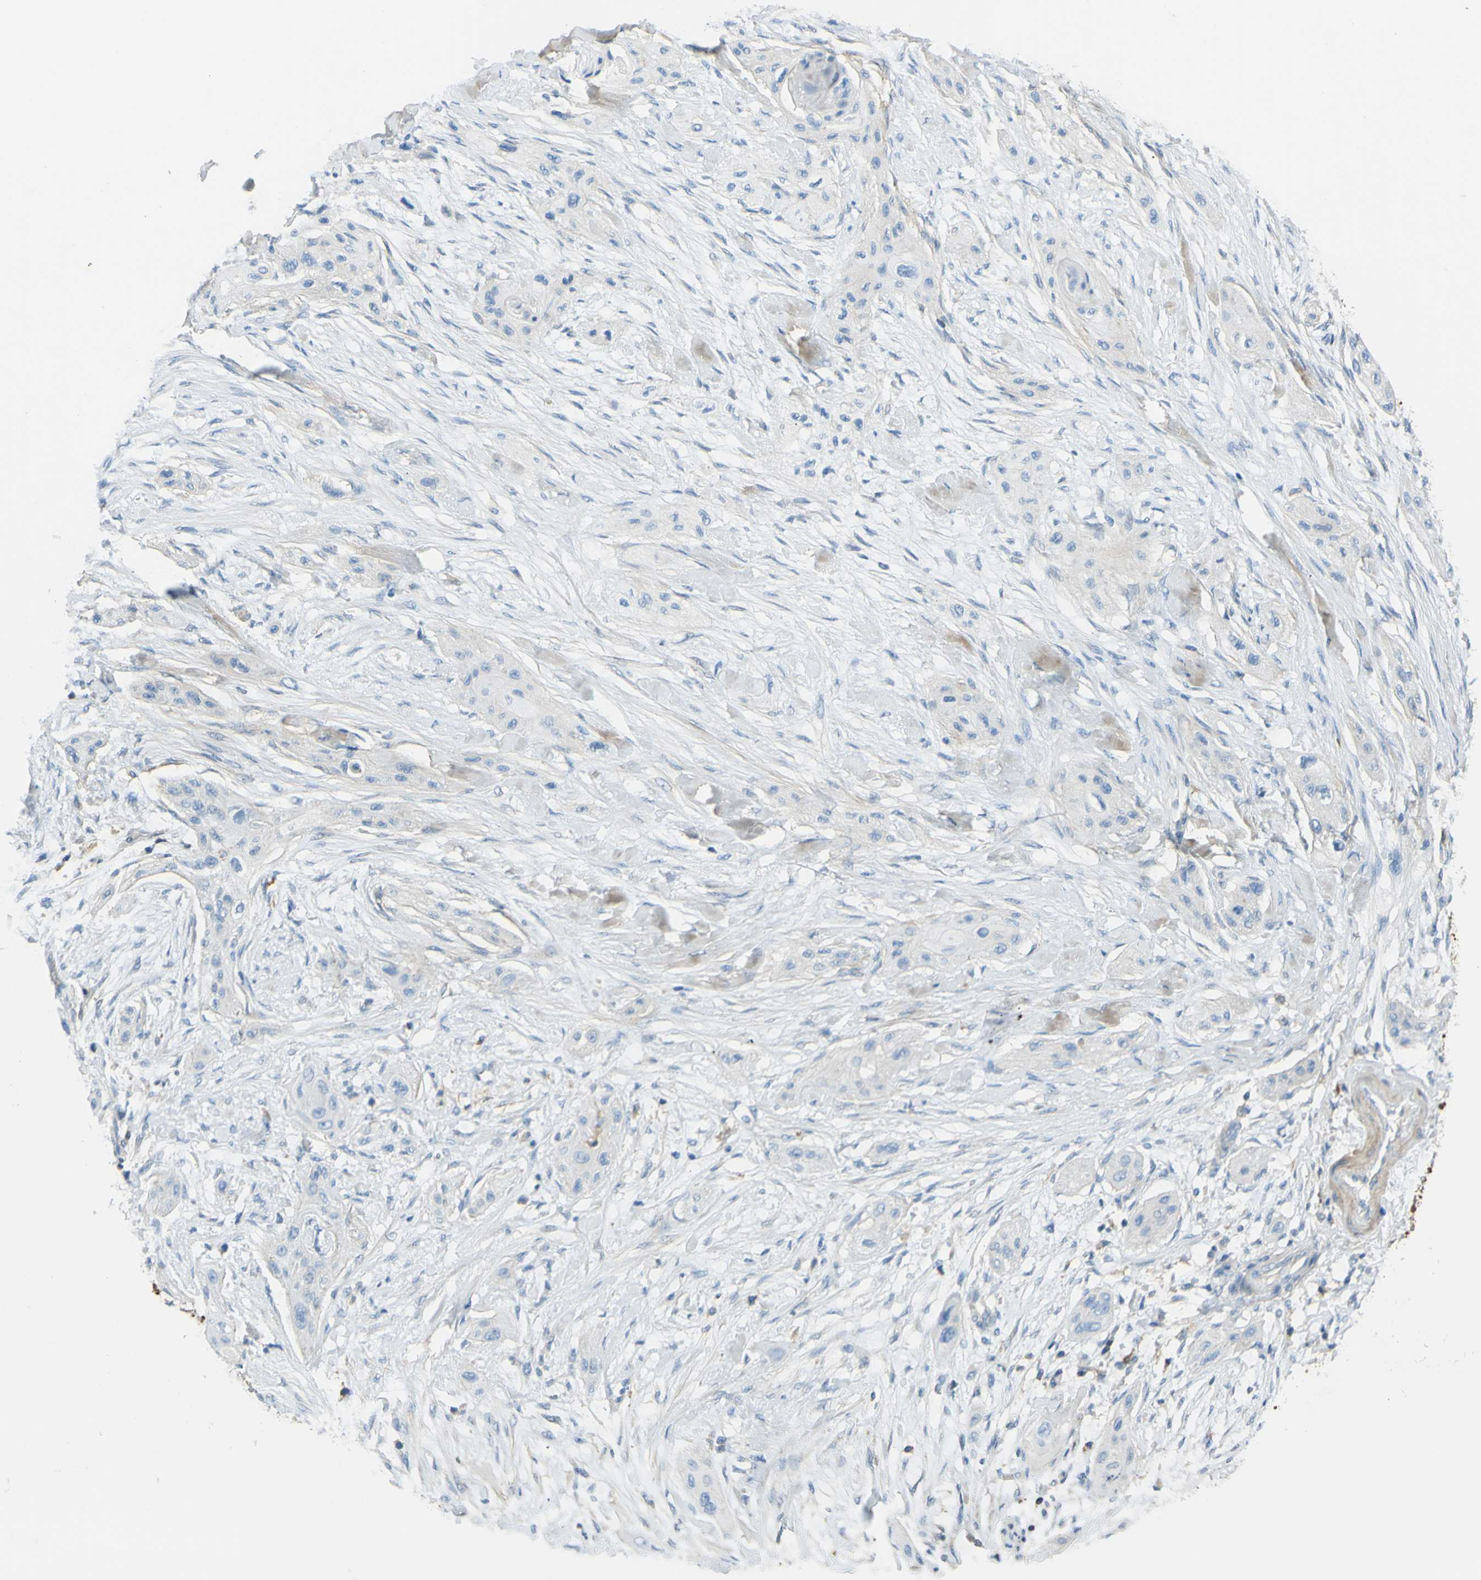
{"staining": {"intensity": "weak", "quantity": "<25%", "location": "cytoplasmic/membranous"}, "tissue": "lung cancer", "cell_type": "Tumor cells", "image_type": "cancer", "snomed": [{"axis": "morphology", "description": "Squamous cell carcinoma, NOS"}, {"axis": "topography", "description": "Lung"}], "caption": "Tumor cells show no significant expression in lung cancer (squamous cell carcinoma).", "gene": "OGN", "patient": {"sex": "female", "age": 47}}